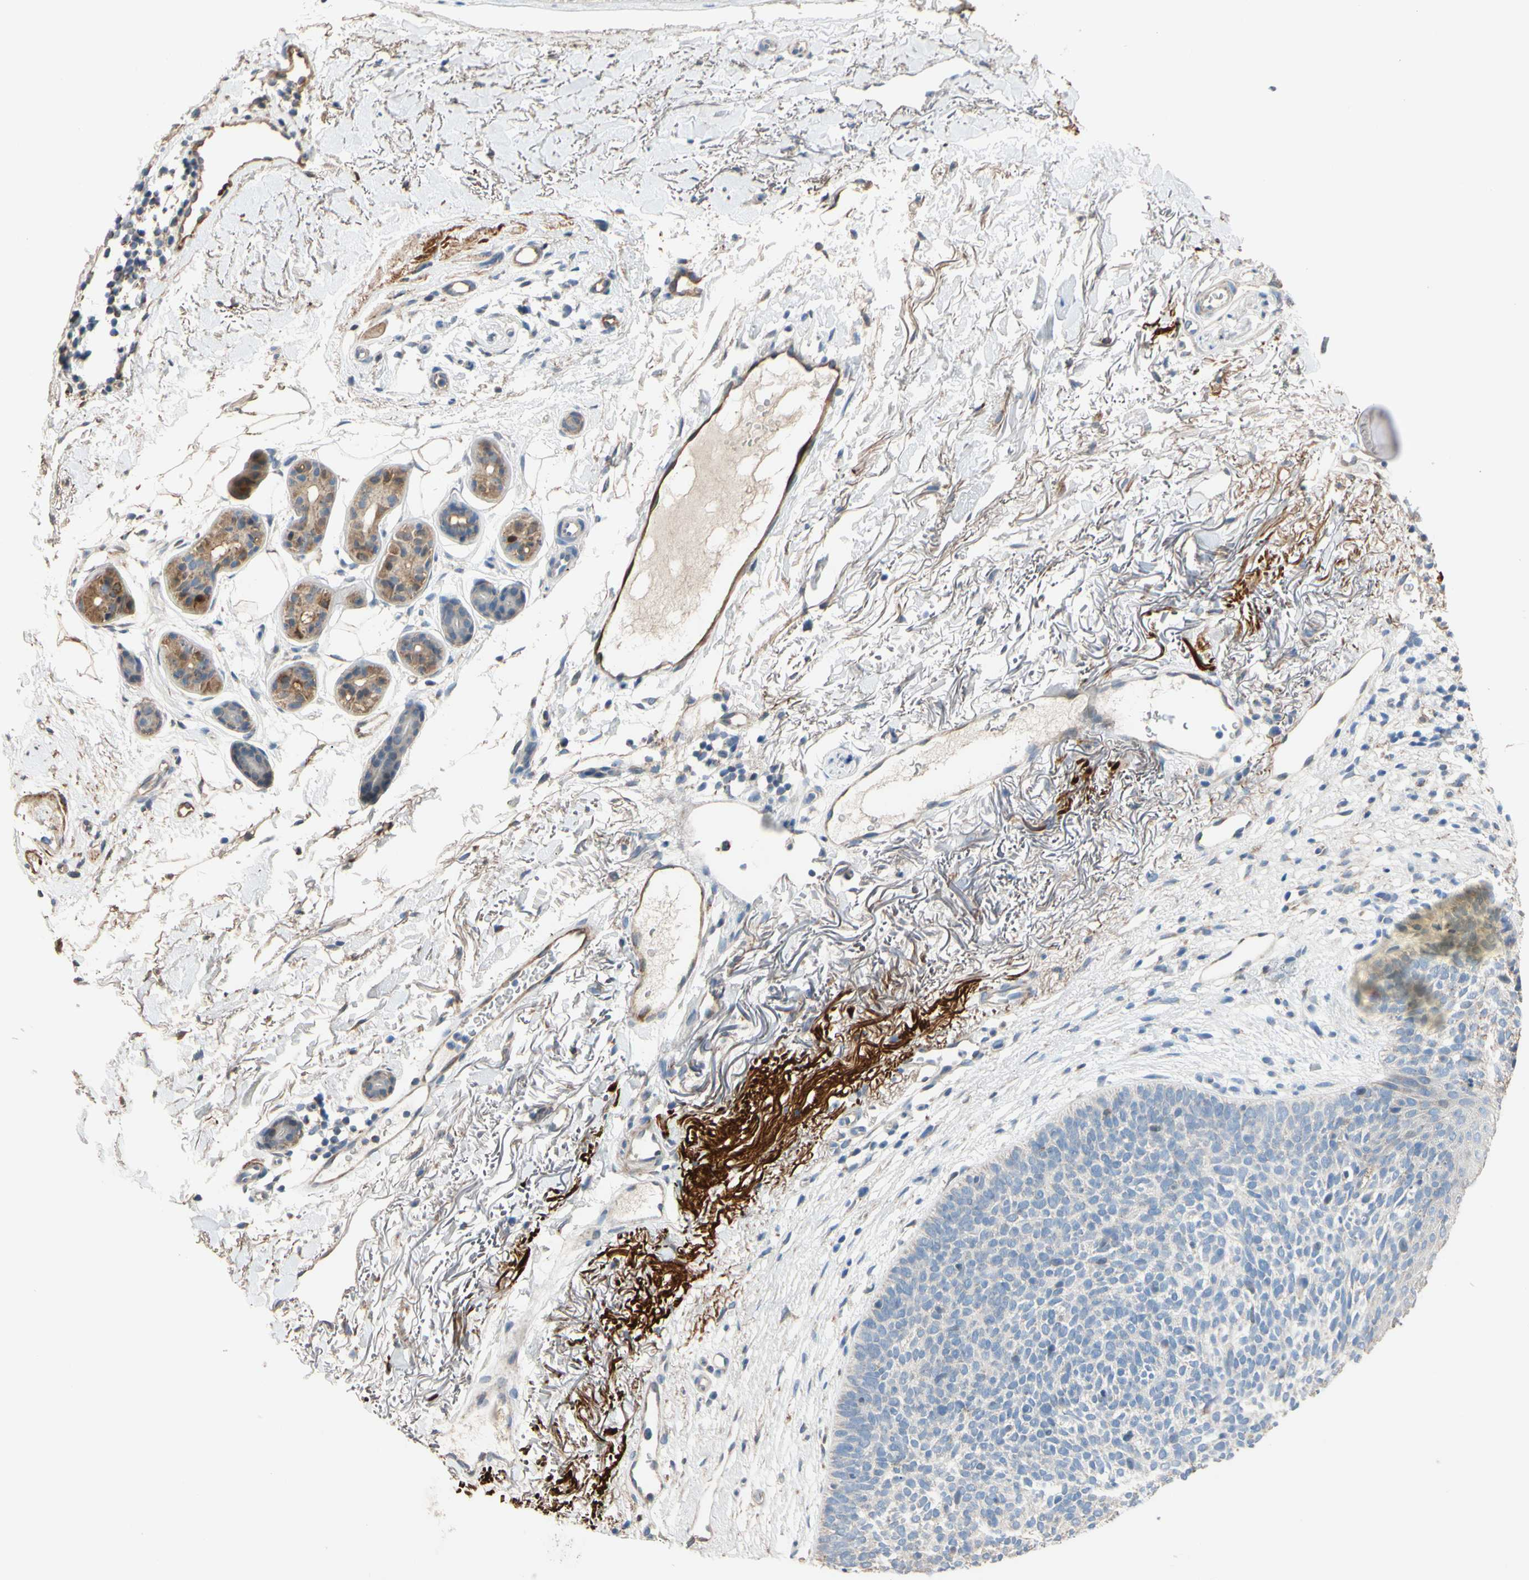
{"staining": {"intensity": "negative", "quantity": "none", "location": "none"}, "tissue": "skin cancer", "cell_type": "Tumor cells", "image_type": "cancer", "snomed": [{"axis": "morphology", "description": "Basal cell carcinoma"}, {"axis": "topography", "description": "Skin"}], "caption": "High power microscopy image of an immunohistochemistry photomicrograph of basal cell carcinoma (skin), revealing no significant positivity in tumor cells.", "gene": "ALDH1A2", "patient": {"sex": "female", "age": 70}}